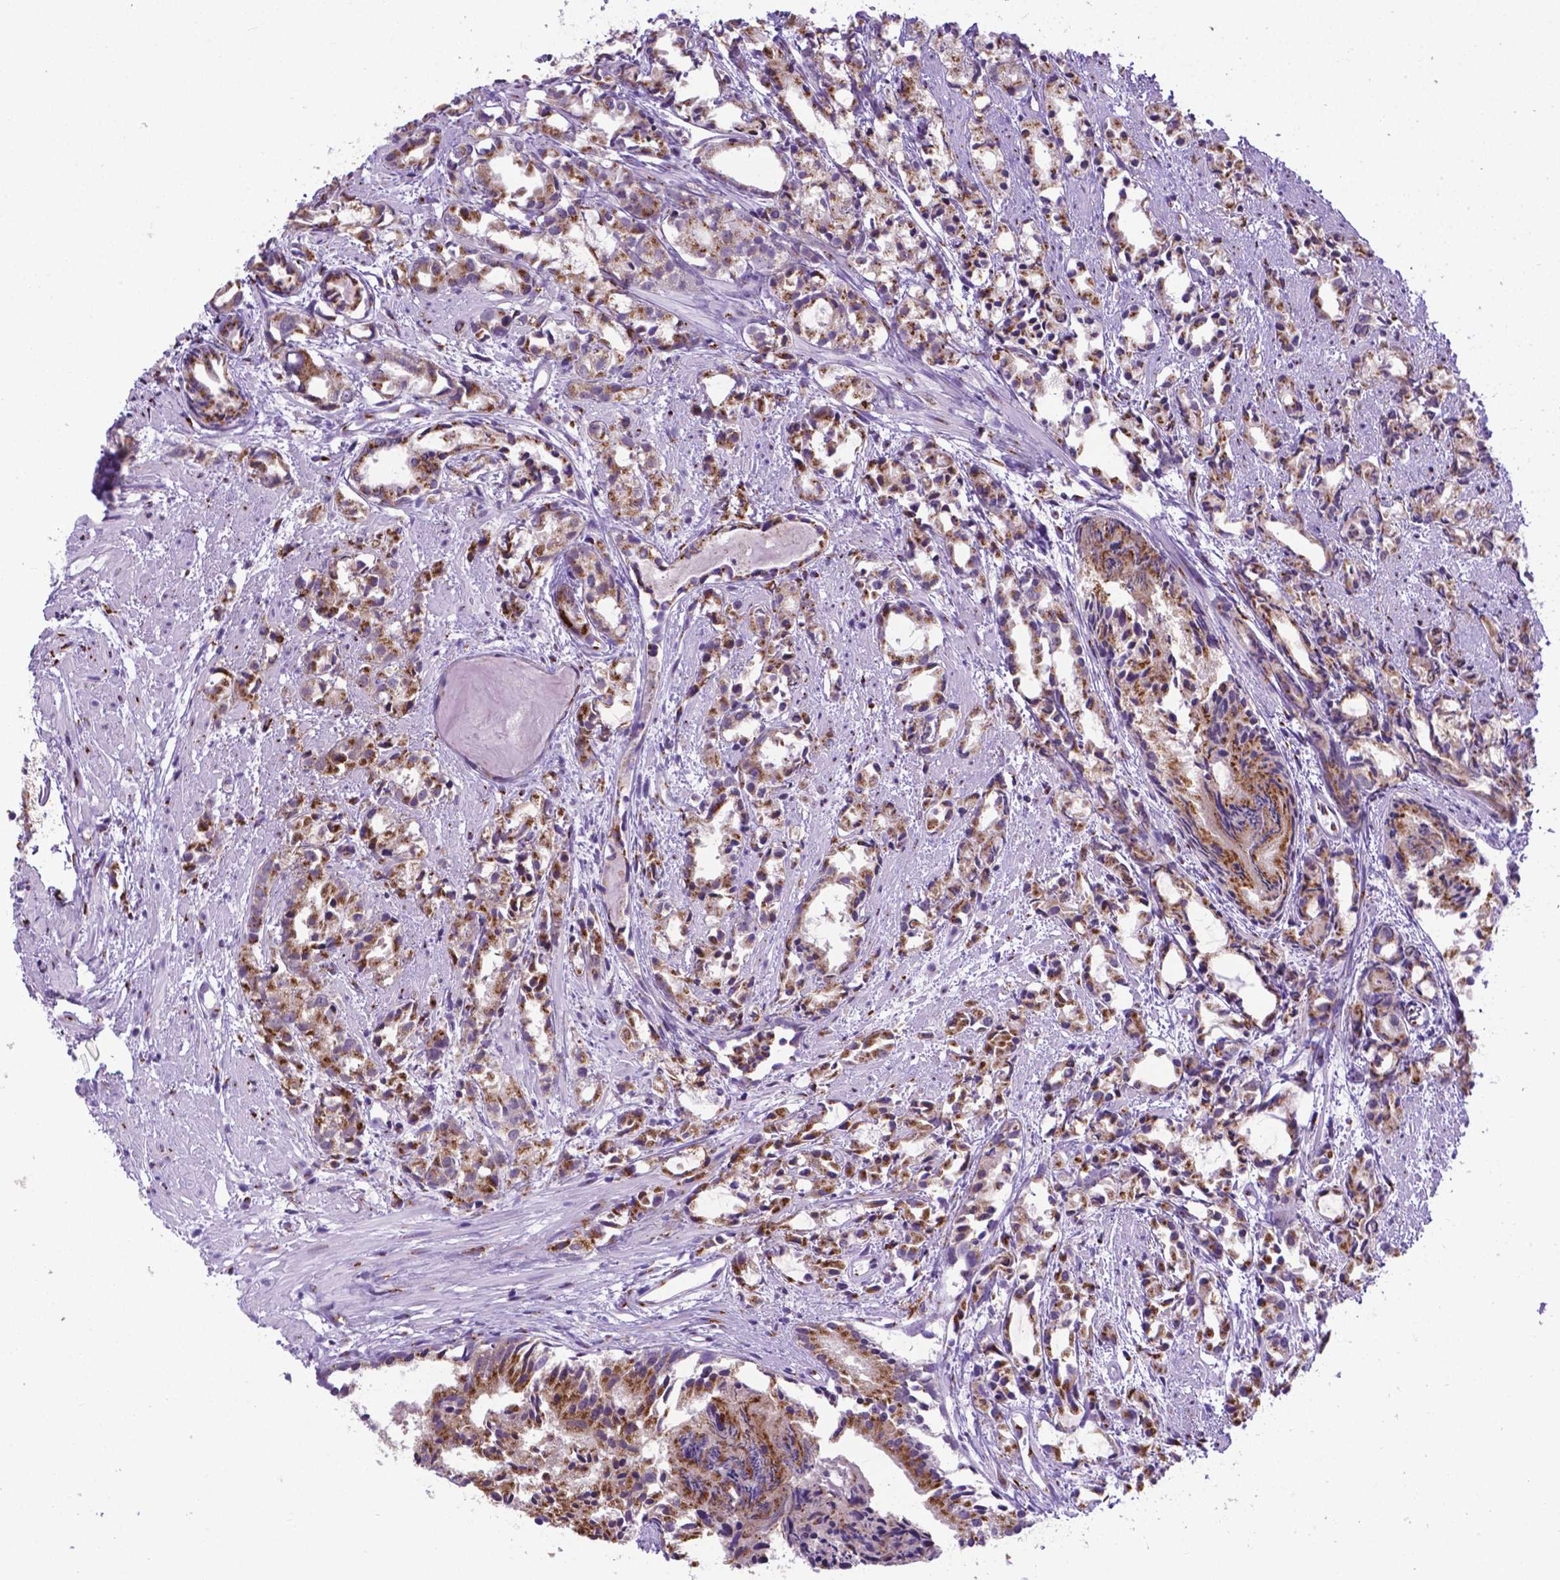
{"staining": {"intensity": "moderate", "quantity": ">75%", "location": "cytoplasmic/membranous"}, "tissue": "prostate cancer", "cell_type": "Tumor cells", "image_type": "cancer", "snomed": [{"axis": "morphology", "description": "Adenocarcinoma, High grade"}, {"axis": "topography", "description": "Prostate"}], "caption": "Immunohistochemistry micrograph of prostate high-grade adenocarcinoma stained for a protein (brown), which demonstrates medium levels of moderate cytoplasmic/membranous positivity in approximately >75% of tumor cells.", "gene": "MRPL10", "patient": {"sex": "male", "age": 79}}